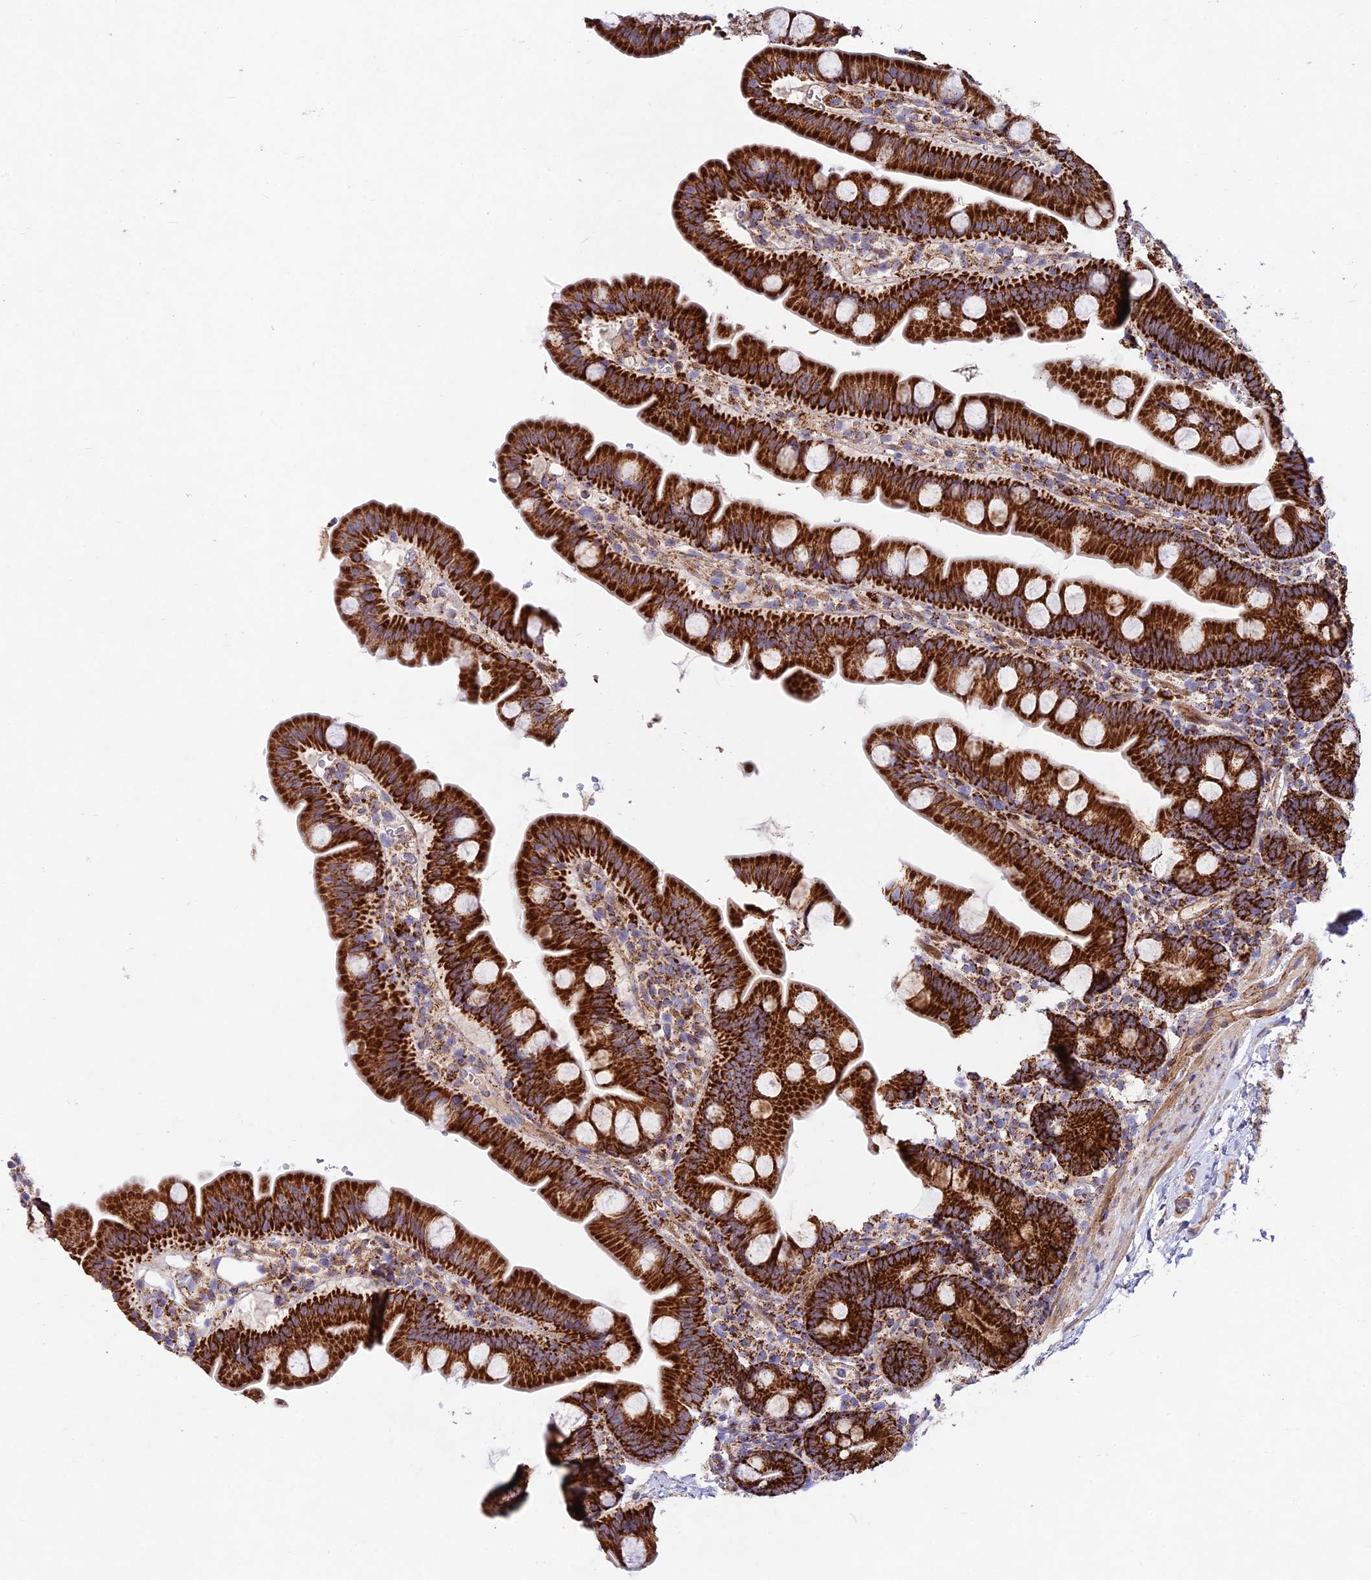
{"staining": {"intensity": "strong", "quantity": ">75%", "location": "cytoplasmic/membranous"}, "tissue": "small intestine", "cell_type": "Glandular cells", "image_type": "normal", "snomed": [{"axis": "morphology", "description": "Normal tissue, NOS"}, {"axis": "topography", "description": "Small intestine"}], "caption": "Normal small intestine was stained to show a protein in brown. There is high levels of strong cytoplasmic/membranous expression in approximately >75% of glandular cells. The staining is performed using DAB (3,3'-diaminobenzidine) brown chromogen to label protein expression. The nuclei are counter-stained blue using hematoxylin.", "gene": "KHDC3L", "patient": {"sex": "female", "age": 68}}